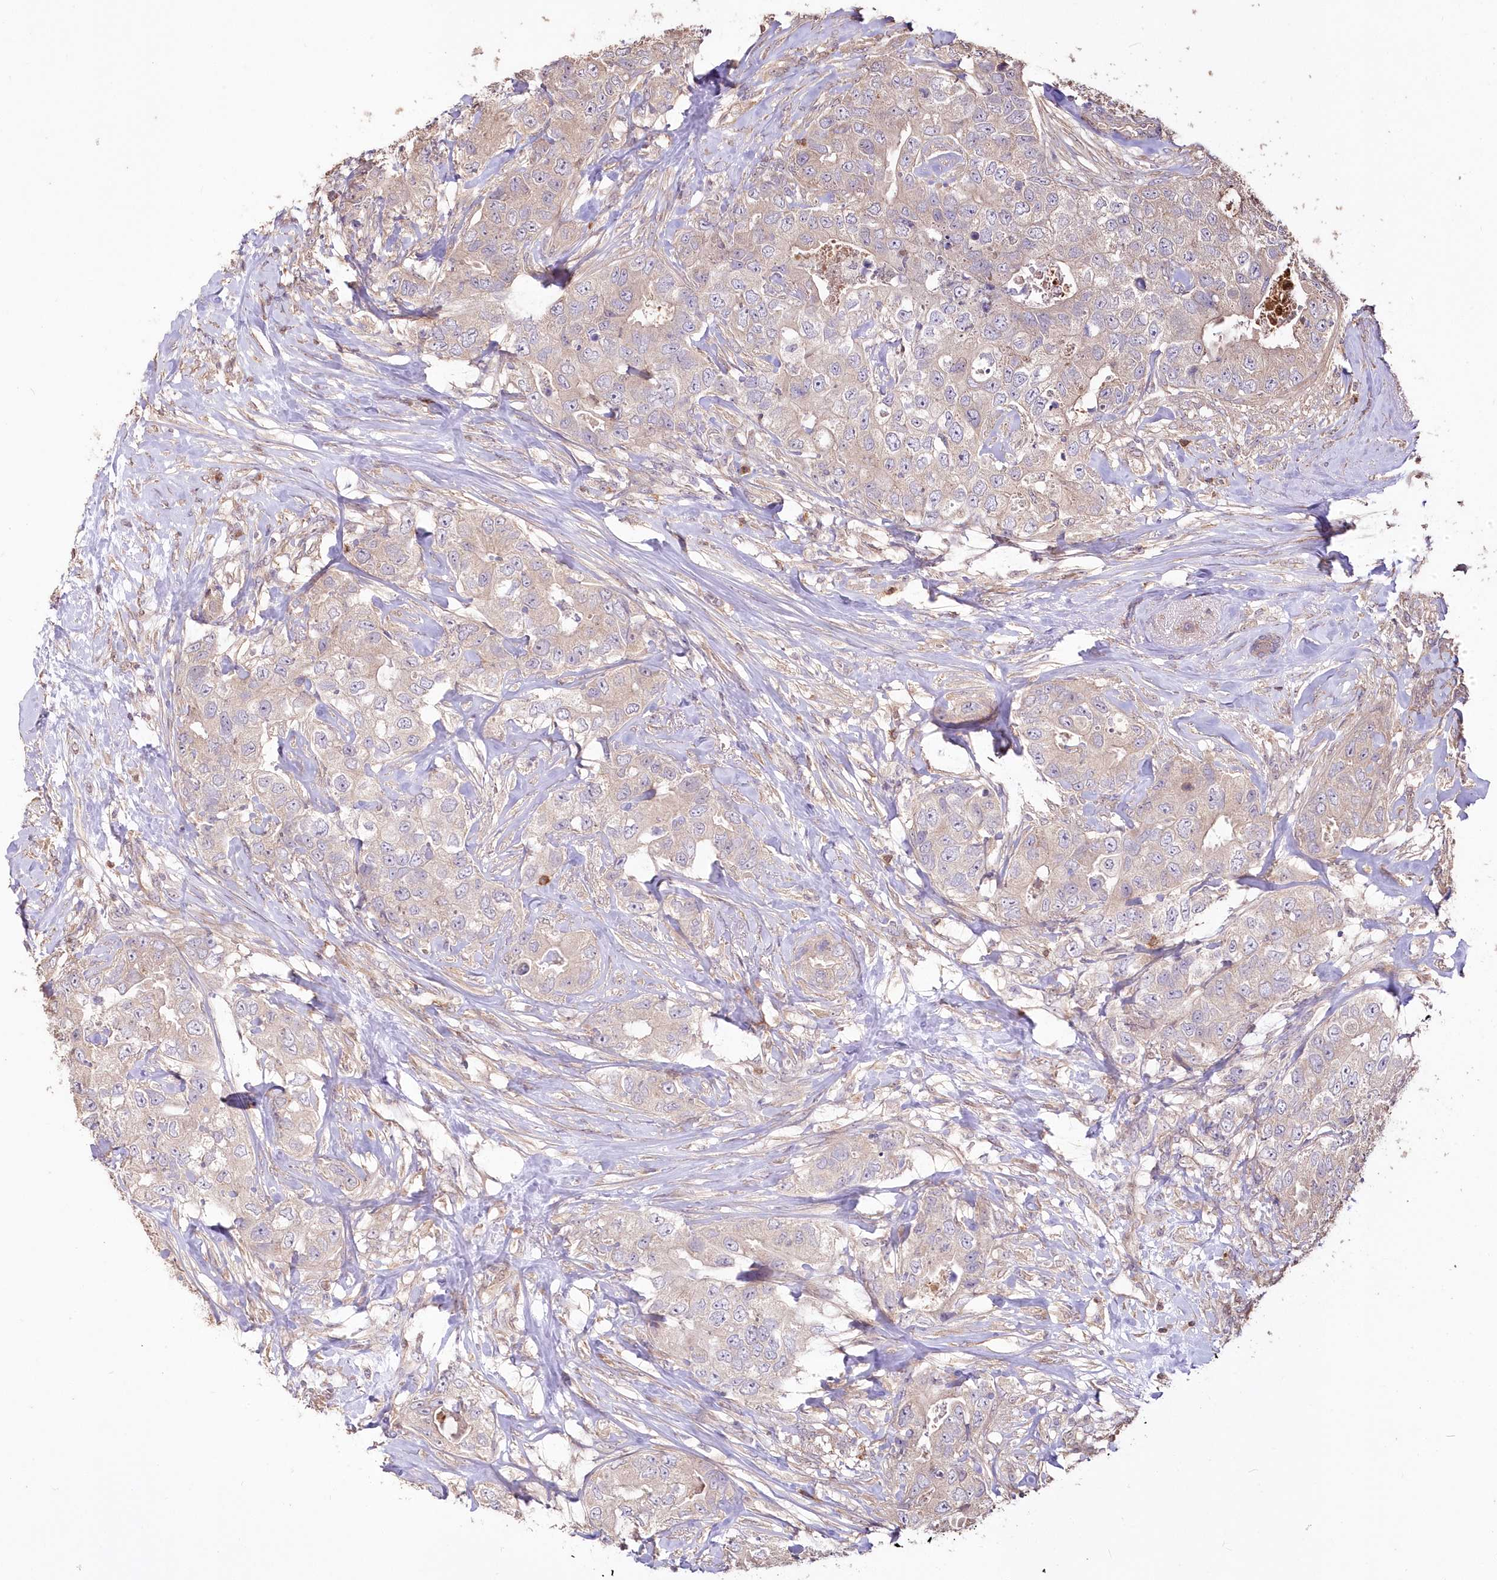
{"staining": {"intensity": "weak", "quantity": "<25%", "location": "cytoplasmic/membranous"}, "tissue": "breast cancer", "cell_type": "Tumor cells", "image_type": "cancer", "snomed": [{"axis": "morphology", "description": "Duct carcinoma"}, {"axis": "topography", "description": "Breast"}], "caption": "Tumor cells are negative for brown protein staining in intraductal carcinoma (breast).", "gene": "STK17B", "patient": {"sex": "female", "age": 62}}